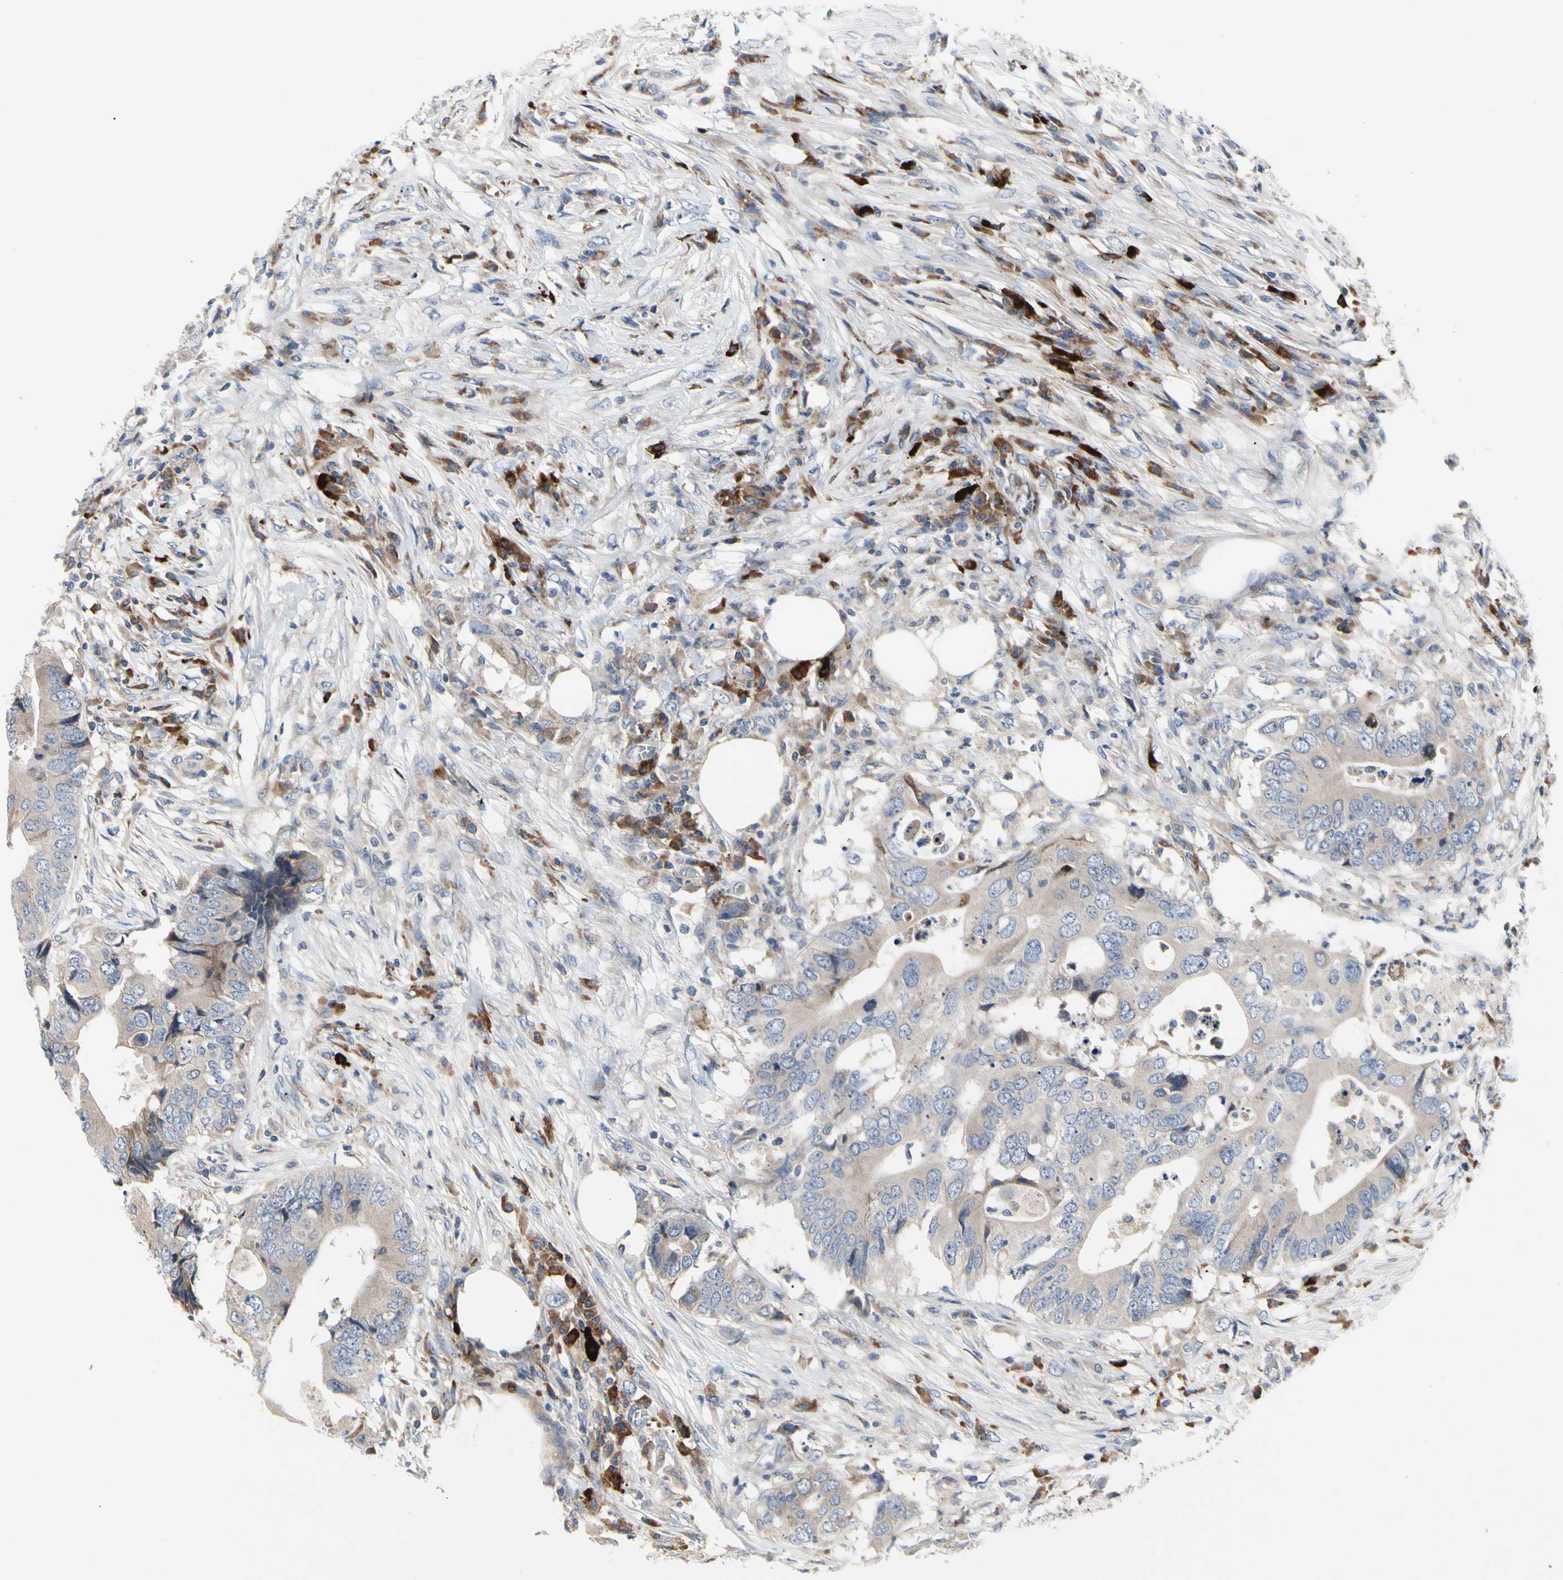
{"staining": {"intensity": "weak", "quantity": ">75%", "location": "cytoplasmic/membranous"}, "tissue": "colorectal cancer", "cell_type": "Tumor cells", "image_type": "cancer", "snomed": [{"axis": "morphology", "description": "Adenocarcinoma, NOS"}, {"axis": "topography", "description": "Colon"}], "caption": "Immunohistochemical staining of human adenocarcinoma (colorectal) demonstrates low levels of weak cytoplasmic/membranous staining in about >75% of tumor cells. The protein is shown in brown color, while the nuclei are stained blue.", "gene": "MMEL1", "patient": {"sex": "male", "age": 71}}